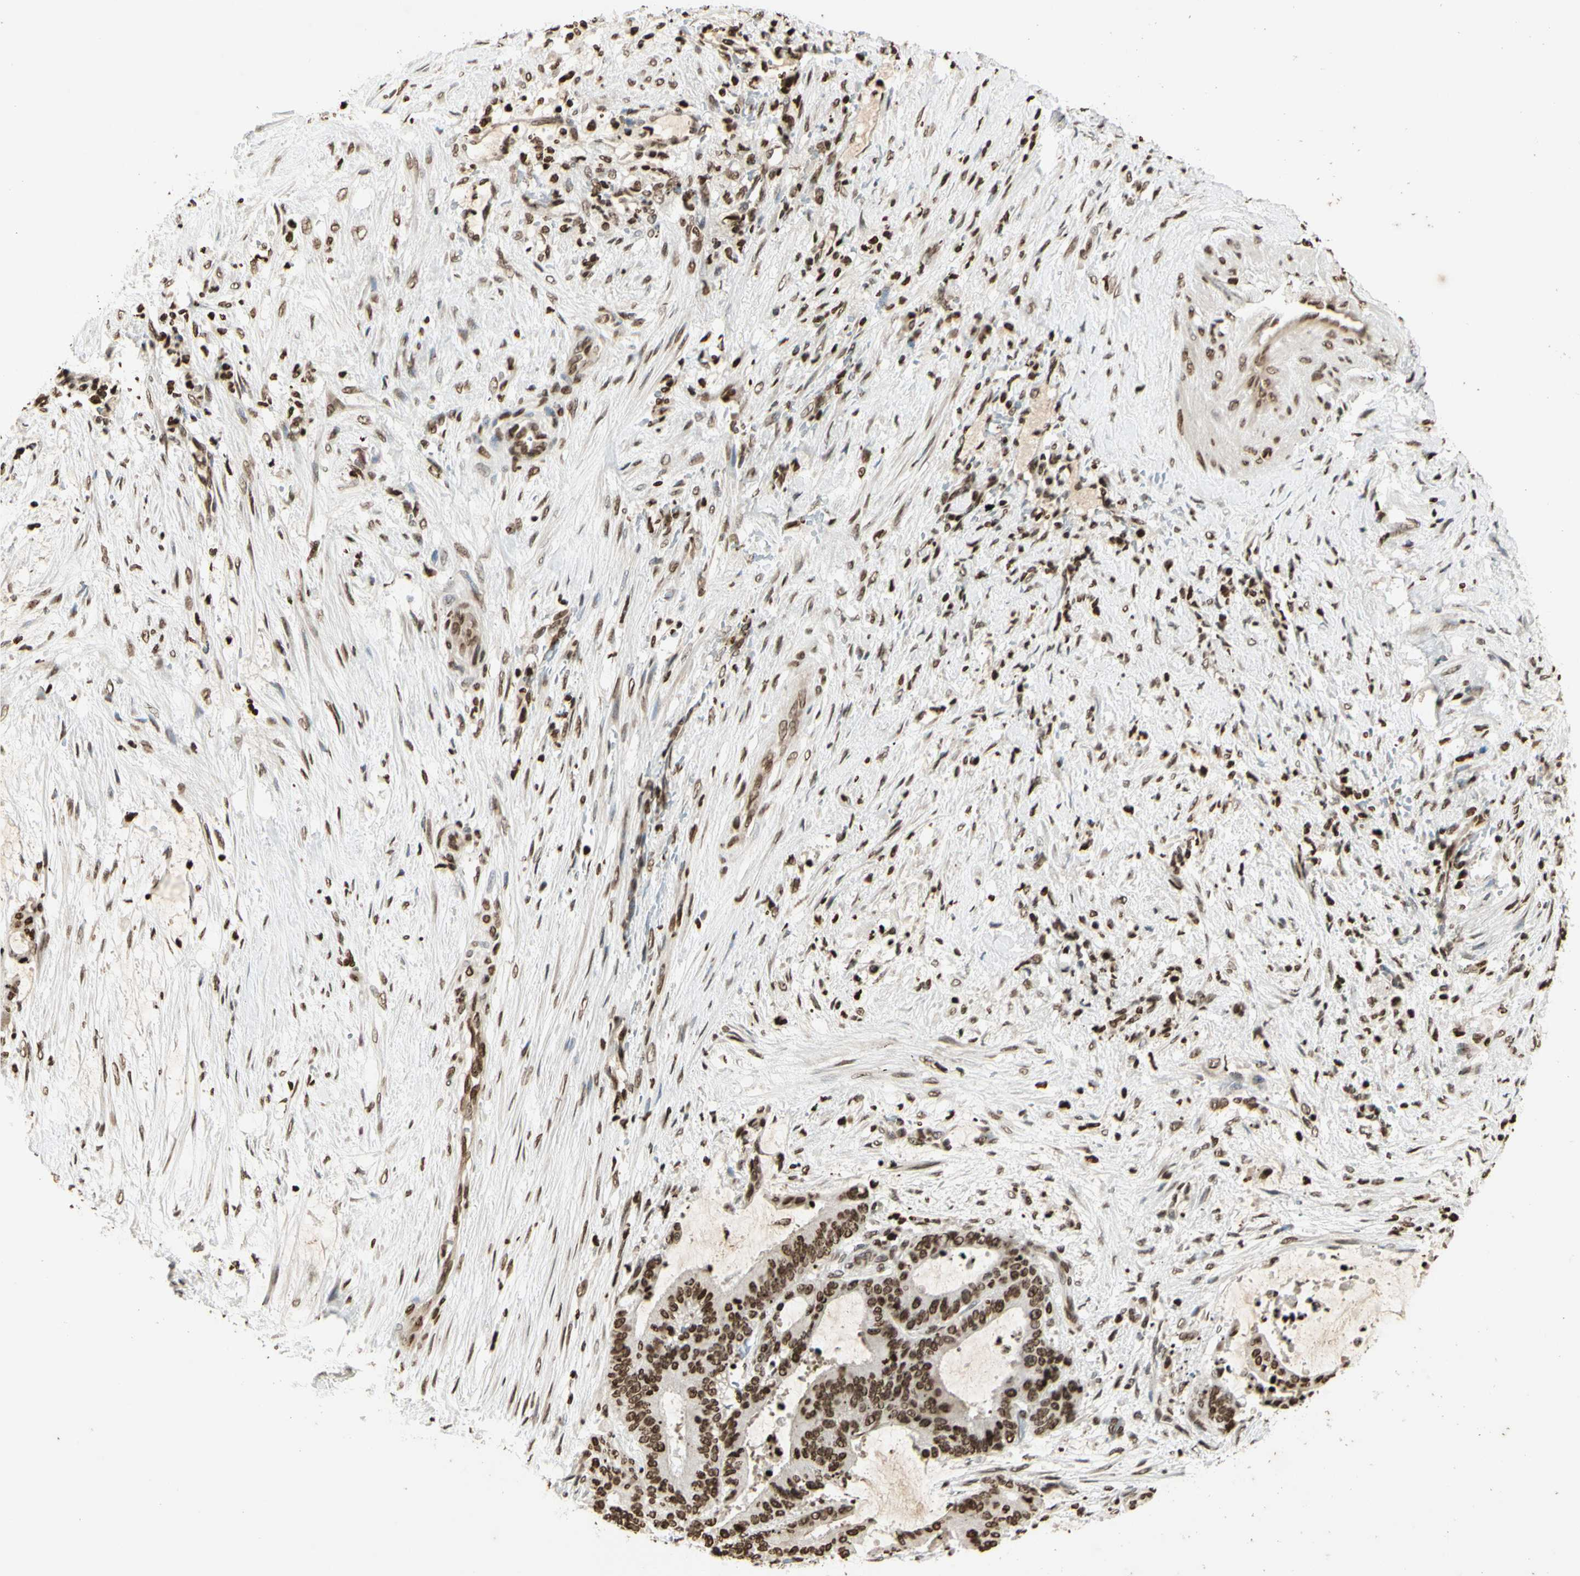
{"staining": {"intensity": "strong", "quantity": "25%-75%", "location": "nuclear"}, "tissue": "liver cancer", "cell_type": "Tumor cells", "image_type": "cancer", "snomed": [{"axis": "morphology", "description": "Cholangiocarcinoma"}, {"axis": "topography", "description": "Liver"}], "caption": "Protein analysis of liver cholangiocarcinoma tissue exhibits strong nuclear positivity in approximately 25%-75% of tumor cells. The staining was performed using DAB to visualize the protein expression in brown, while the nuclei were stained in blue with hematoxylin (Magnification: 20x).", "gene": "RORA", "patient": {"sex": "female", "age": 73}}